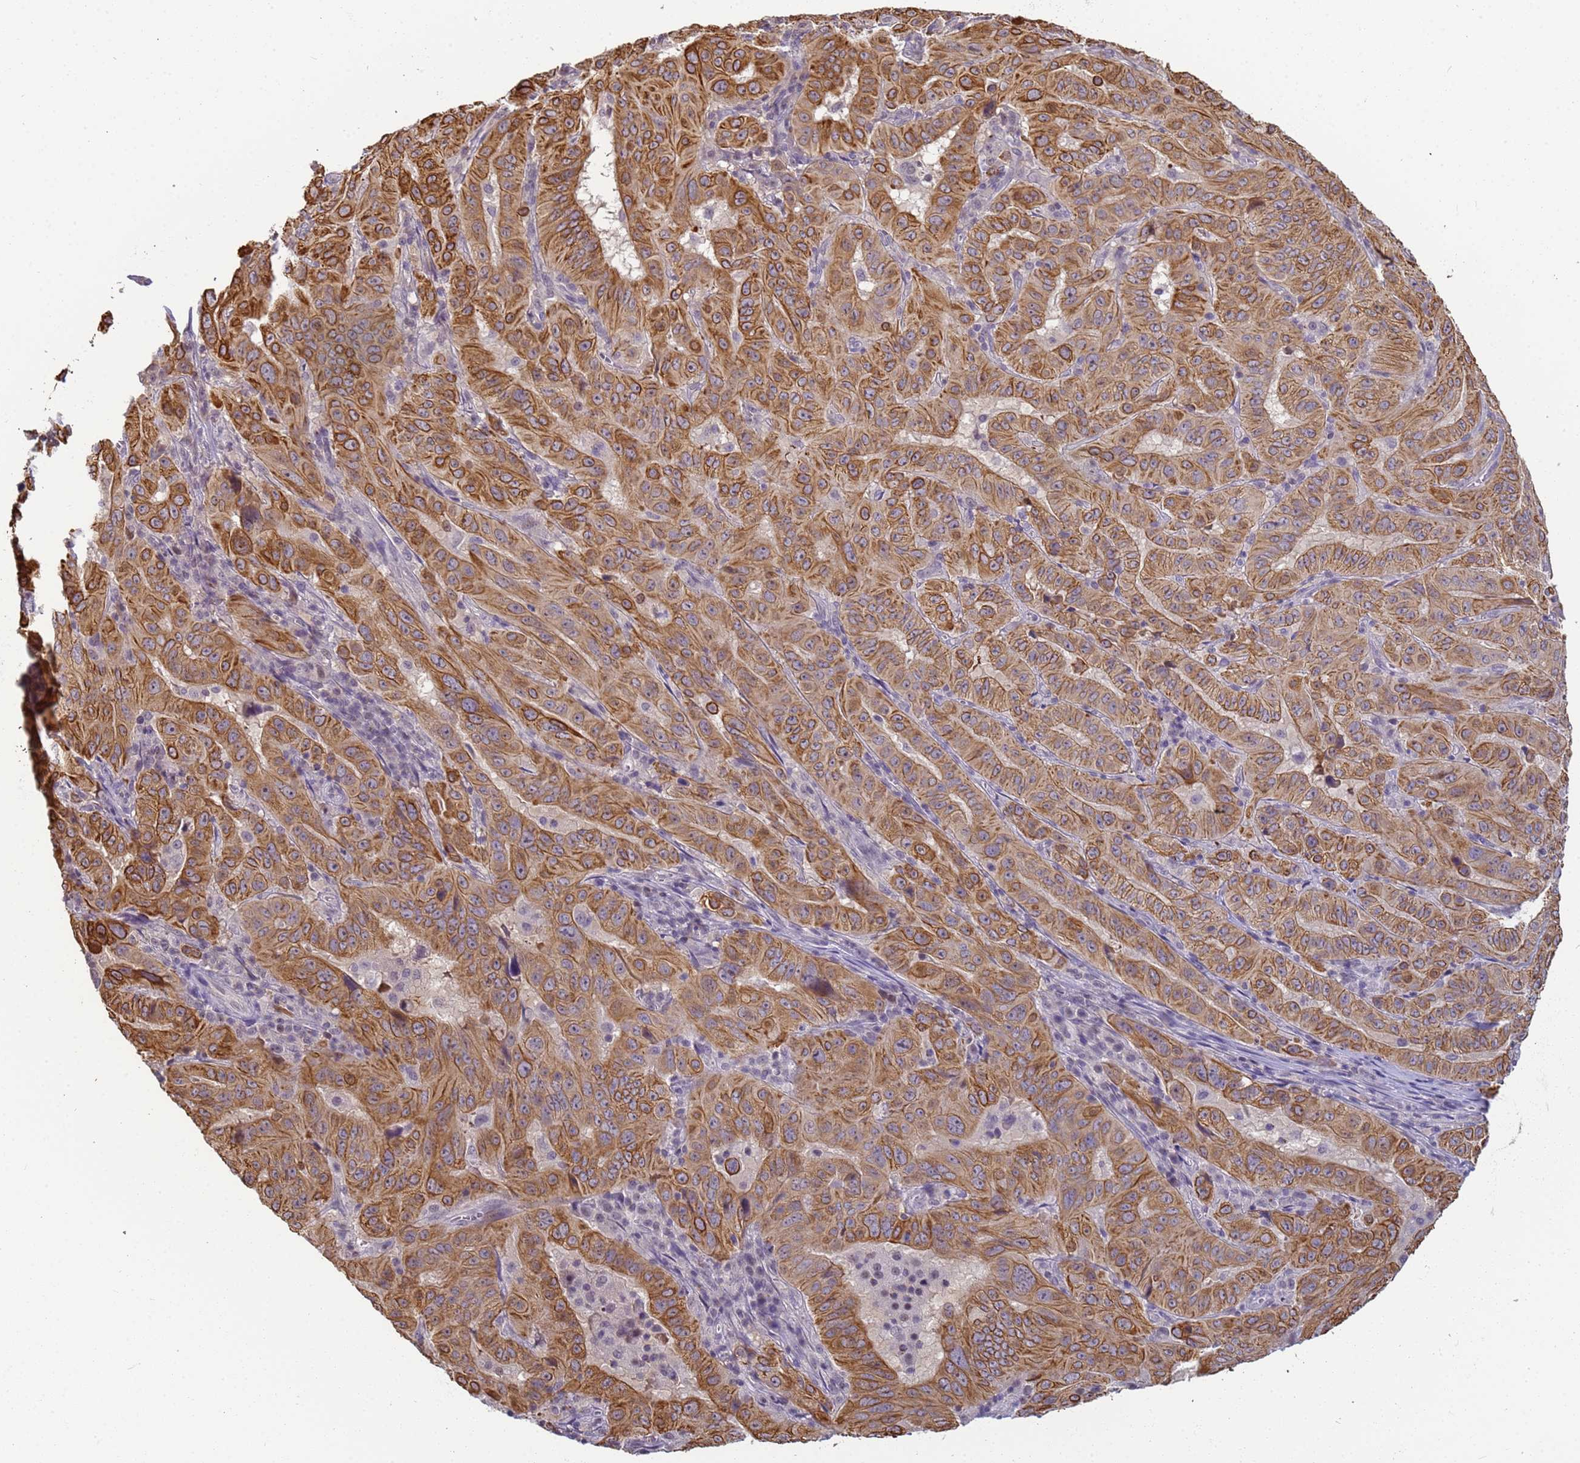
{"staining": {"intensity": "moderate", "quantity": ">75%", "location": "cytoplasmic/membranous"}, "tissue": "pancreatic cancer", "cell_type": "Tumor cells", "image_type": "cancer", "snomed": [{"axis": "morphology", "description": "Adenocarcinoma, NOS"}, {"axis": "topography", "description": "Pancreas"}], "caption": "Brown immunohistochemical staining in pancreatic adenocarcinoma shows moderate cytoplasmic/membranous expression in approximately >75% of tumor cells.", "gene": "VWA3A", "patient": {"sex": "male", "age": 63}}